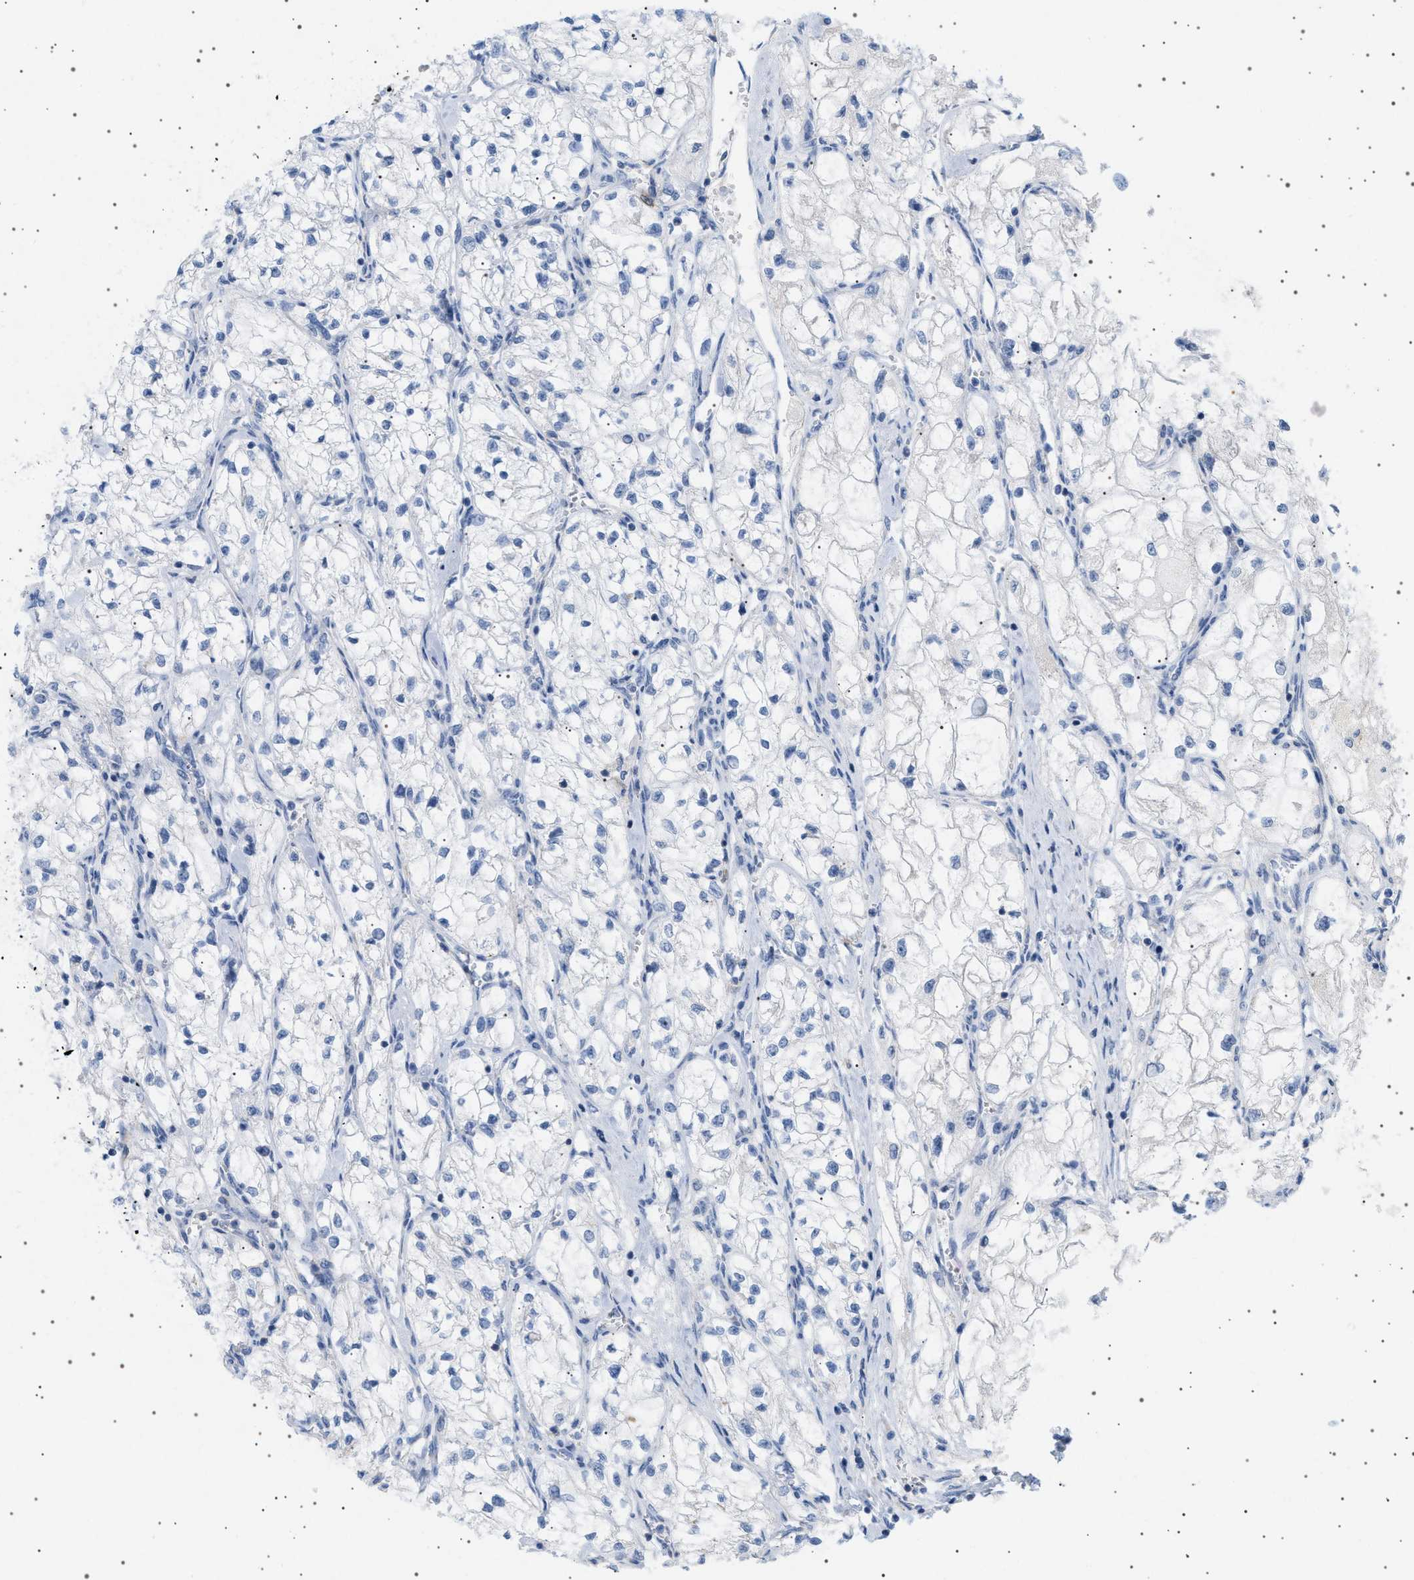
{"staining": {"intensity": "negative", "quantity": "none", "location": "none"}, "tissue": "renal cancer", "cell_type": "Tumor cells", "image_type": "cancer", "snomed": [{"axis": "morphology", "description": "Adenocarcinoma, NOS"}, {"axis": "topography", "description": "Kidney"}], "caption": "Immunohistochemistry of renal cancer exhibits no staining in tumor cells.", "gene": "ADCY10", "patient": {"sex": "female", "age": 70}}